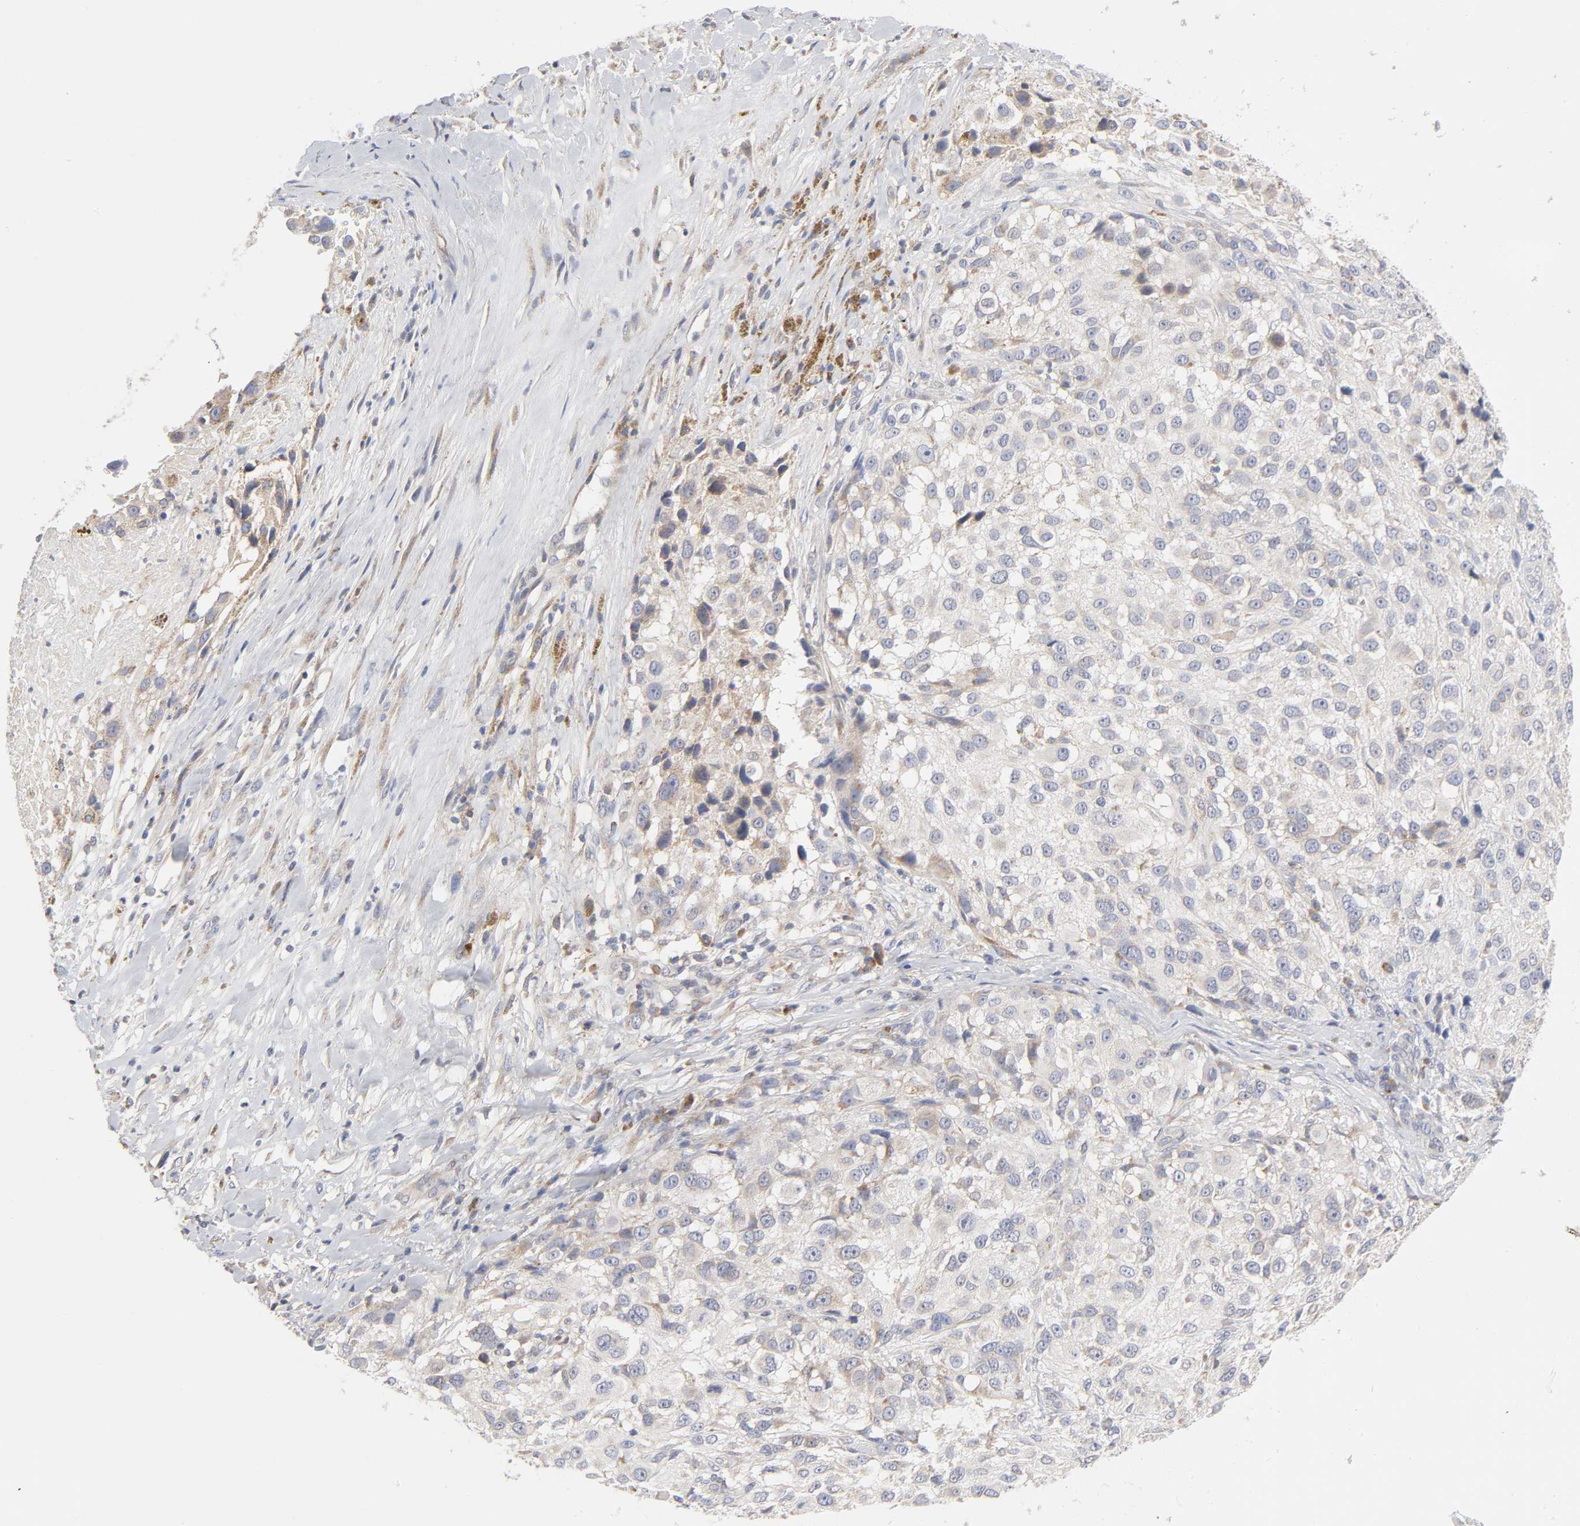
{"staining": {"intensity": "weak", "quantity": ">75%", "location": "cytoplasmic/membranous"}, "tissue": "melanoma", "cell_type": "Tumor cells", "image_type": "cancer", "snomed": [{"axis": "morphology", "description": "Necrosis, NOS"}, {"axis": "morphology", "description": "Malignant melanoma, NOS"}, {"axis": "topography", "description": "Skin"}], "caption": "Immunohistochemistry (IHC) staining of malignant melanoma, which exhibits low levels of weak cytoplasmic/membranous staining in approximately >75% of tumor cells indicating weak cytoplasmic/membranous protein staining. The staining was performed using DAB (3,3'-diaminobenzidine) (brown) for protein detection and nuclei were counterstained in hematoxylin (blue).", "gene": "IL4R", "patient": {"sex": "female", "age": 87}}